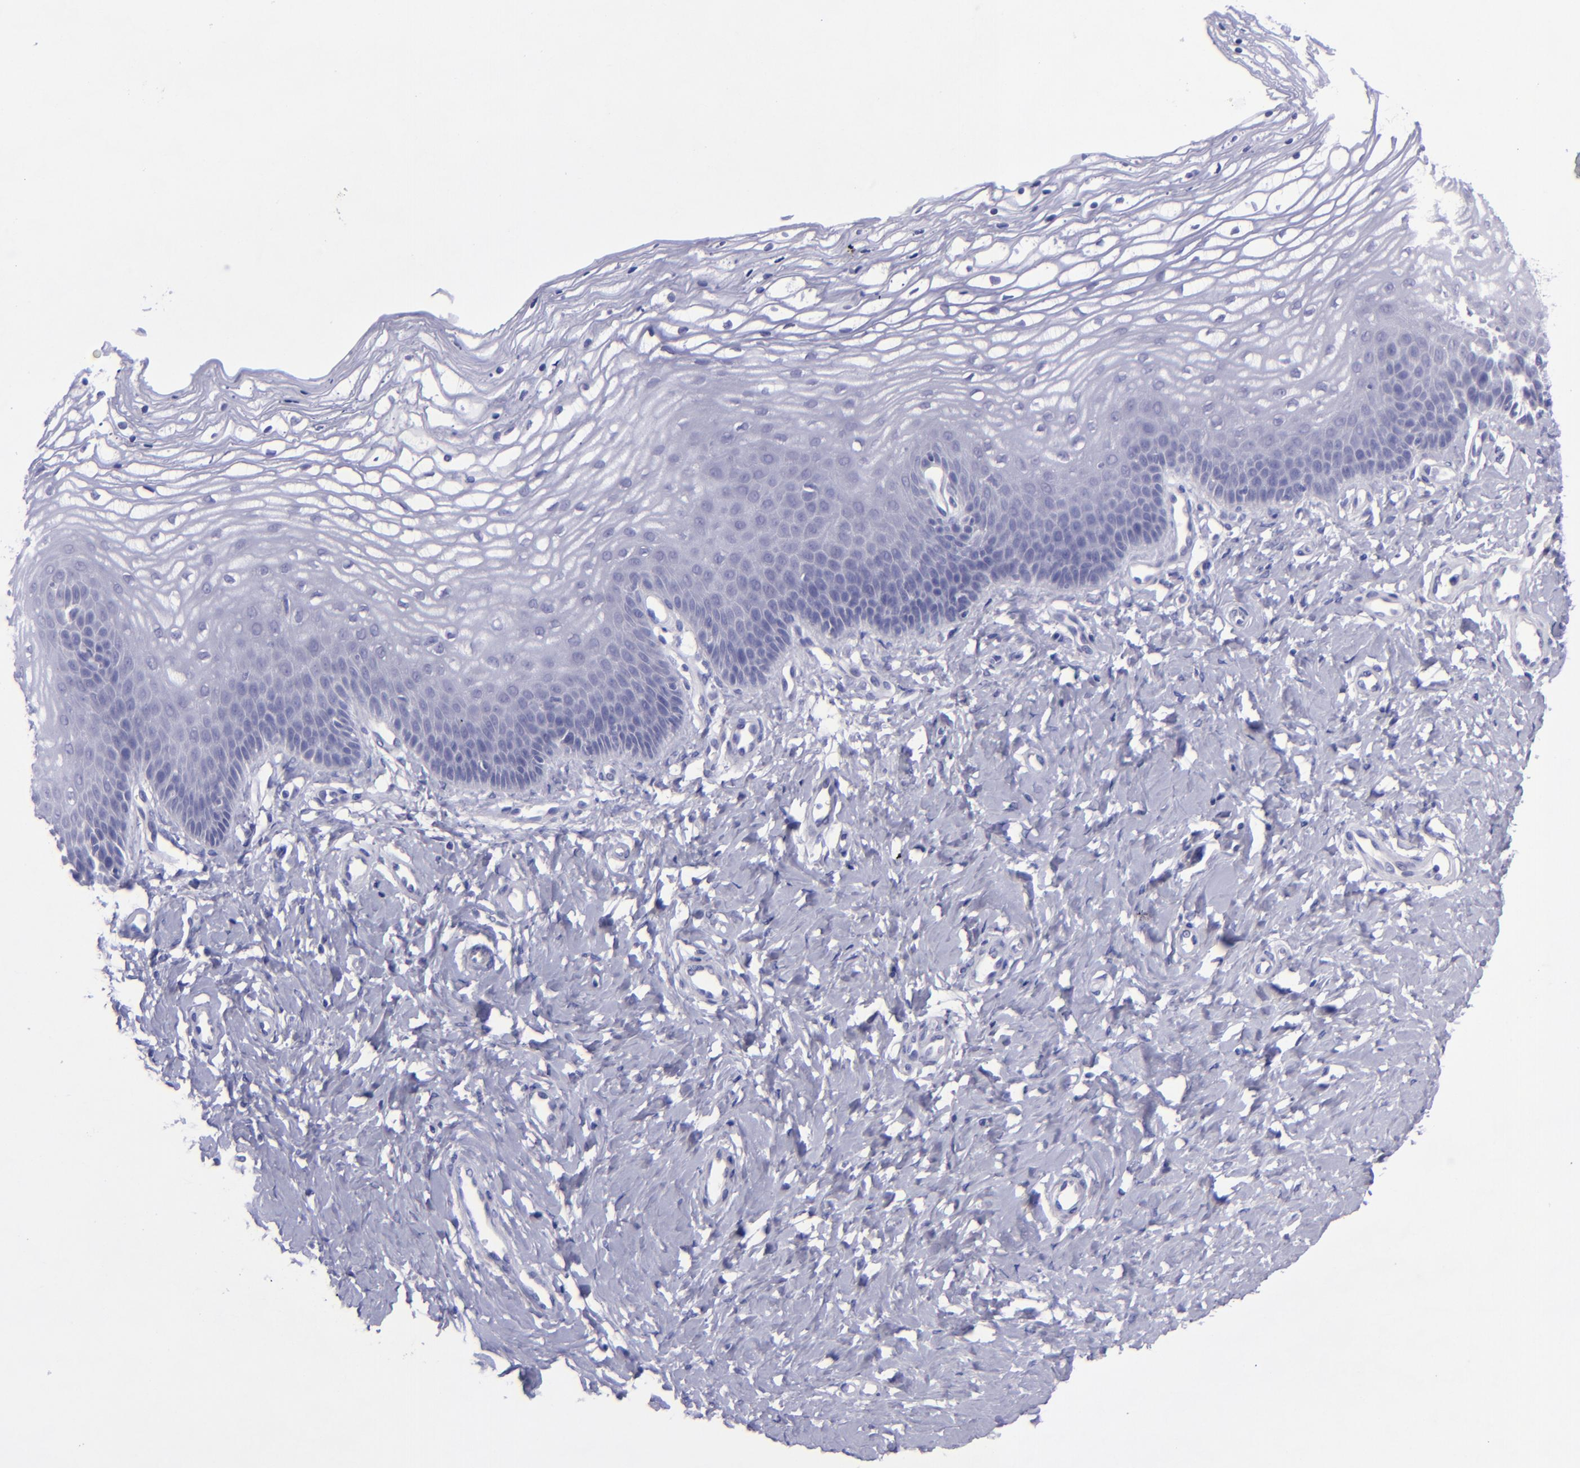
{"staining": {"intensity": "negative", "quantity": "none", "location": "none"}, "tissue": "vagina", "cell_type": "Squamous epithelial cells", "image_type": "normal", "snomed": [{"axis": "morphology", "description": "Normal tissue, NOS"}, {"axis": "topography", "description": "Vagina"}], "caption": "Protein analysis of normal vagina shows no significant staining in squamous epithelial cells. Brightfield microscopy of IHC stained with DAB (3,3'-diaminobenzidine) (brown) and hematoxylin (blue), captured at high magnification.", "gene": "POU2F2", "patient": {"sex": "female", "age": 68}}